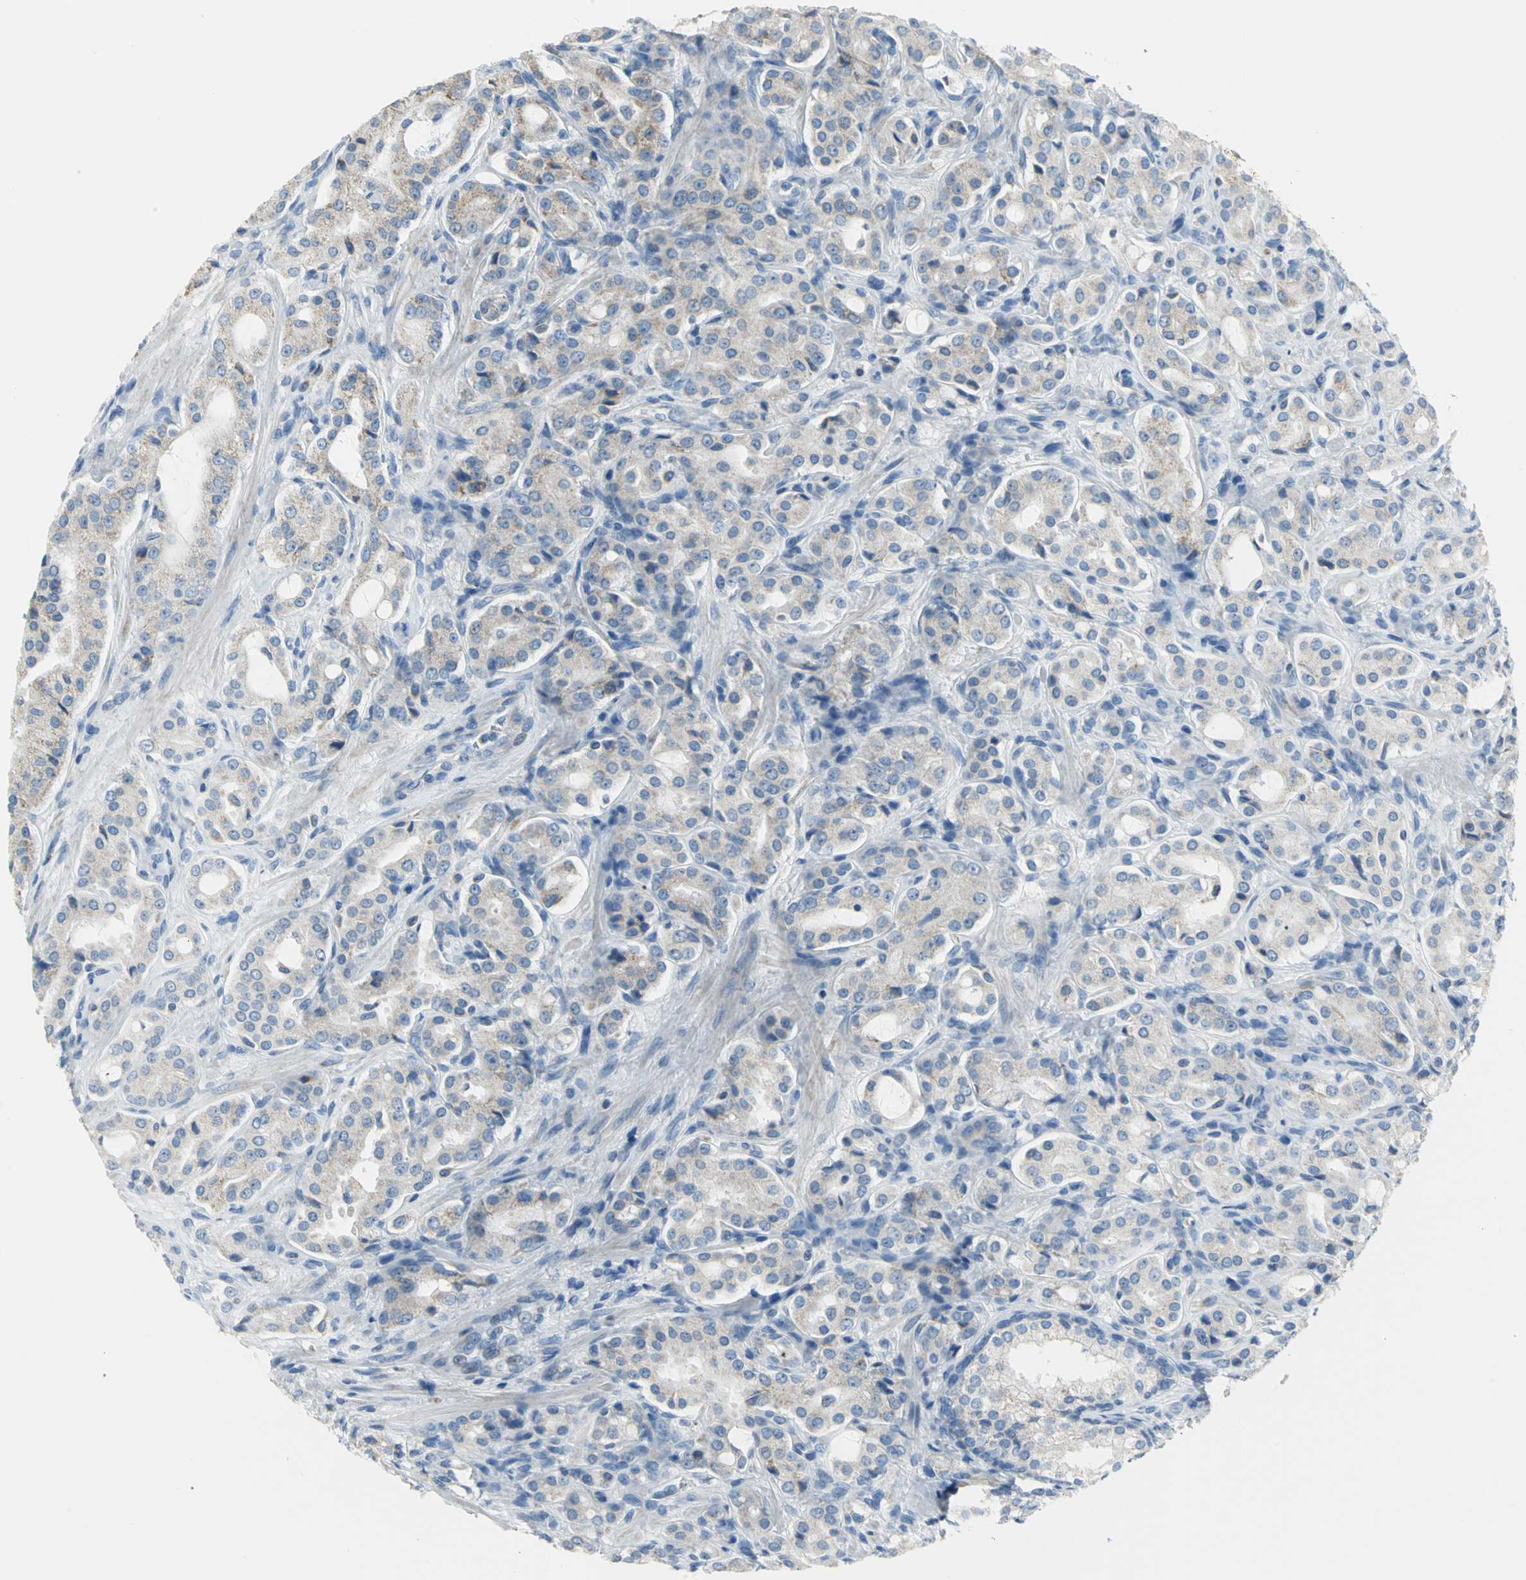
{"staining": {"intensity": "weak", "quantity": "25%-75%", "location": "cytoplasmic/membranous"}, "tissue": "prostate cancer", "cell_type": "Tumor cells", "image_type": "cancer", "snomed": [{"axis": "morphology", "description": "Adenocarcinoma, High grade"}, {"axis": "topography", "description": "Prostate"}], "caption": "A high-resolution photomicrograph shows immunohistochemistry (IHC) staining of high-grade adenocarcinoma (prostate), which shows weak cytoplasmic/membranous positivity in about 25%-75% of tumor cells.", "gene": "ALOX15", "patient": {"sex": "male", "age": 72}}